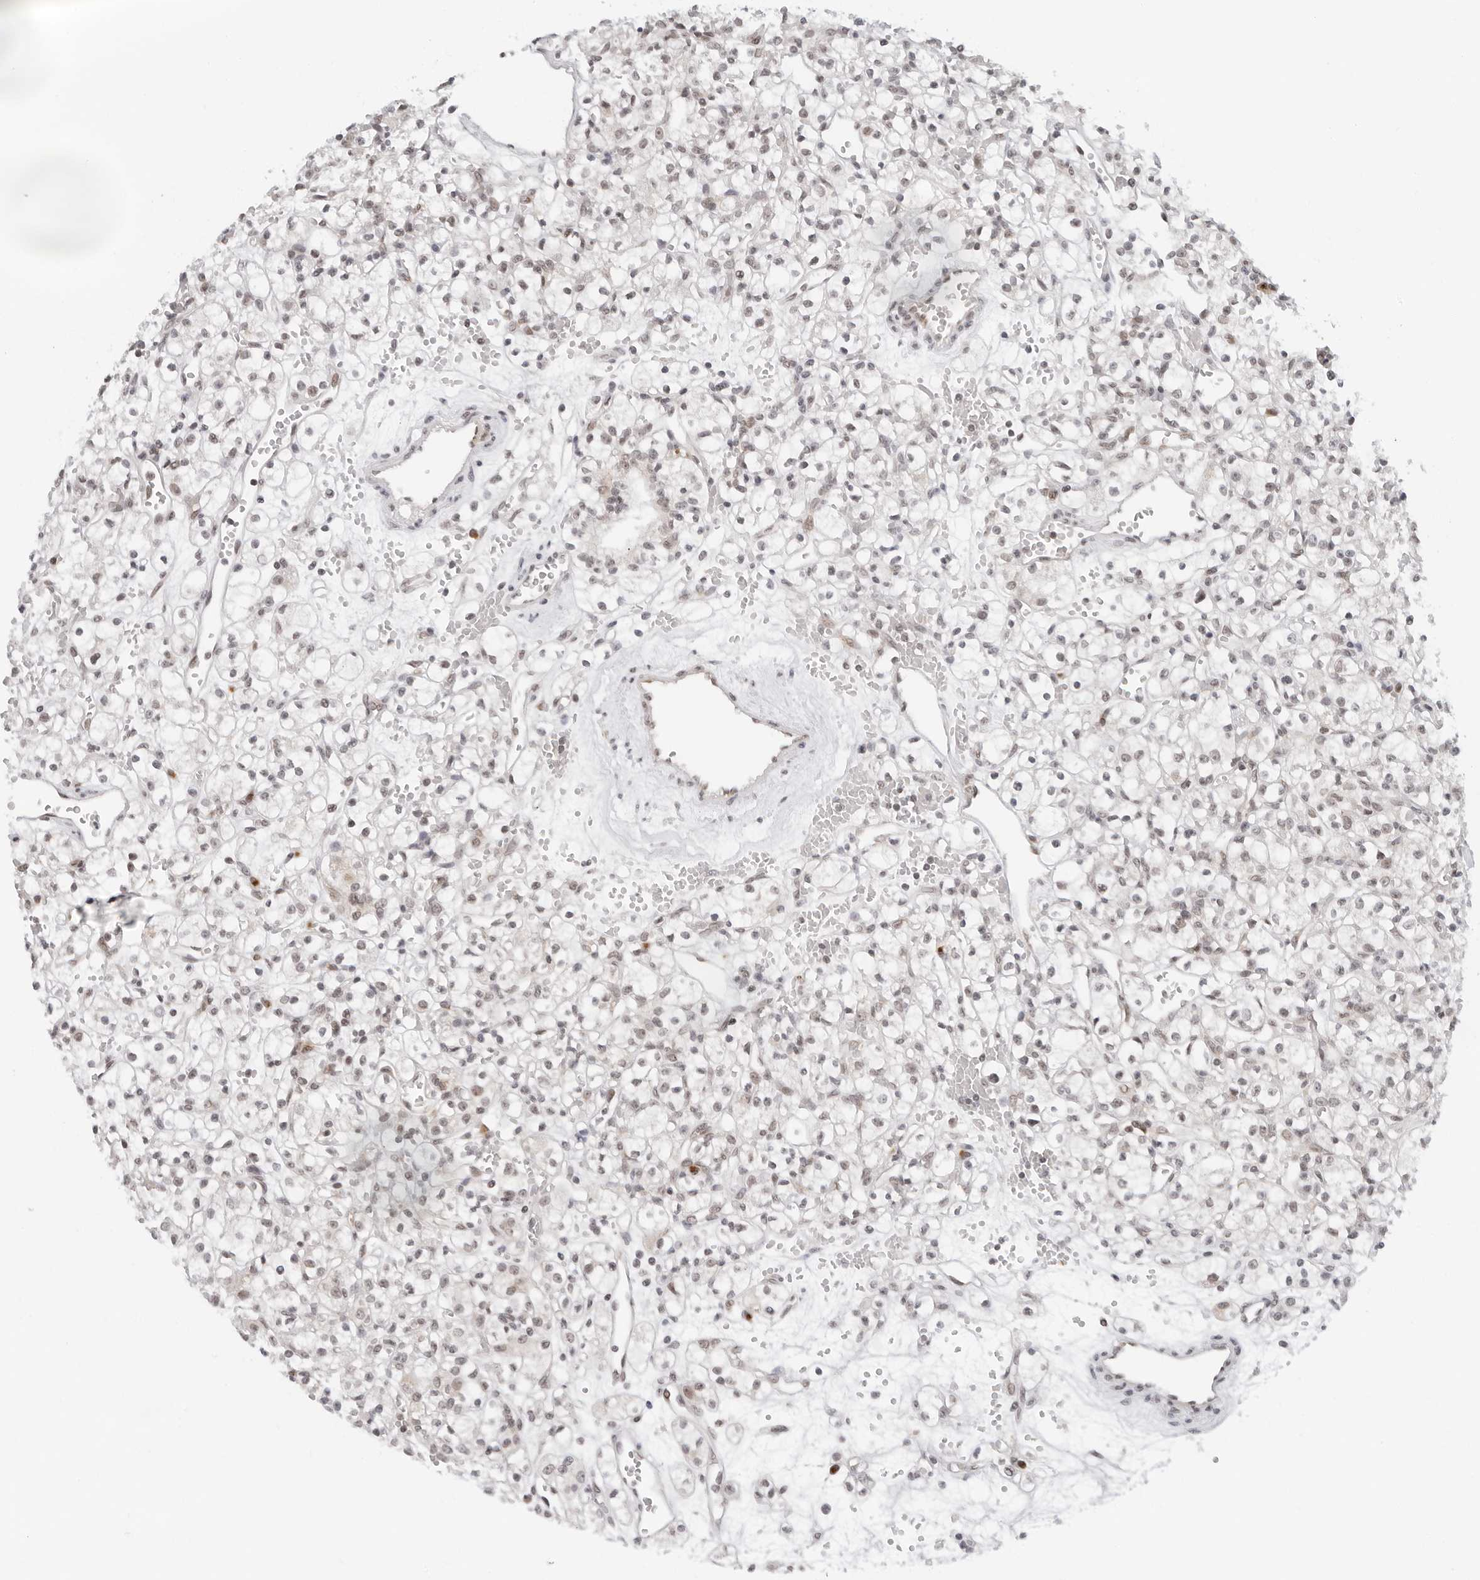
{"staining": {"intensity": "weak", "quantity": "<25%", "location": "nuclear"}, "tissue": "renal cancer", "cell_type": "Tumor cells", "image_type": "cancer", "snomed": [{"axis": "morphology", "description": "Adenocarcinoma, NOS"}, {"axis": "topography", "description": "Kidney"}], "caption": "IHC histopathology image of neoplastic tissue: human renal adenocarcinoma stained with DAB shows no significant protein staining in tumor cells. Nuclei are stained in blue.", "gene": "TOX4", "patient": {"sex": "female", "age": 59}}